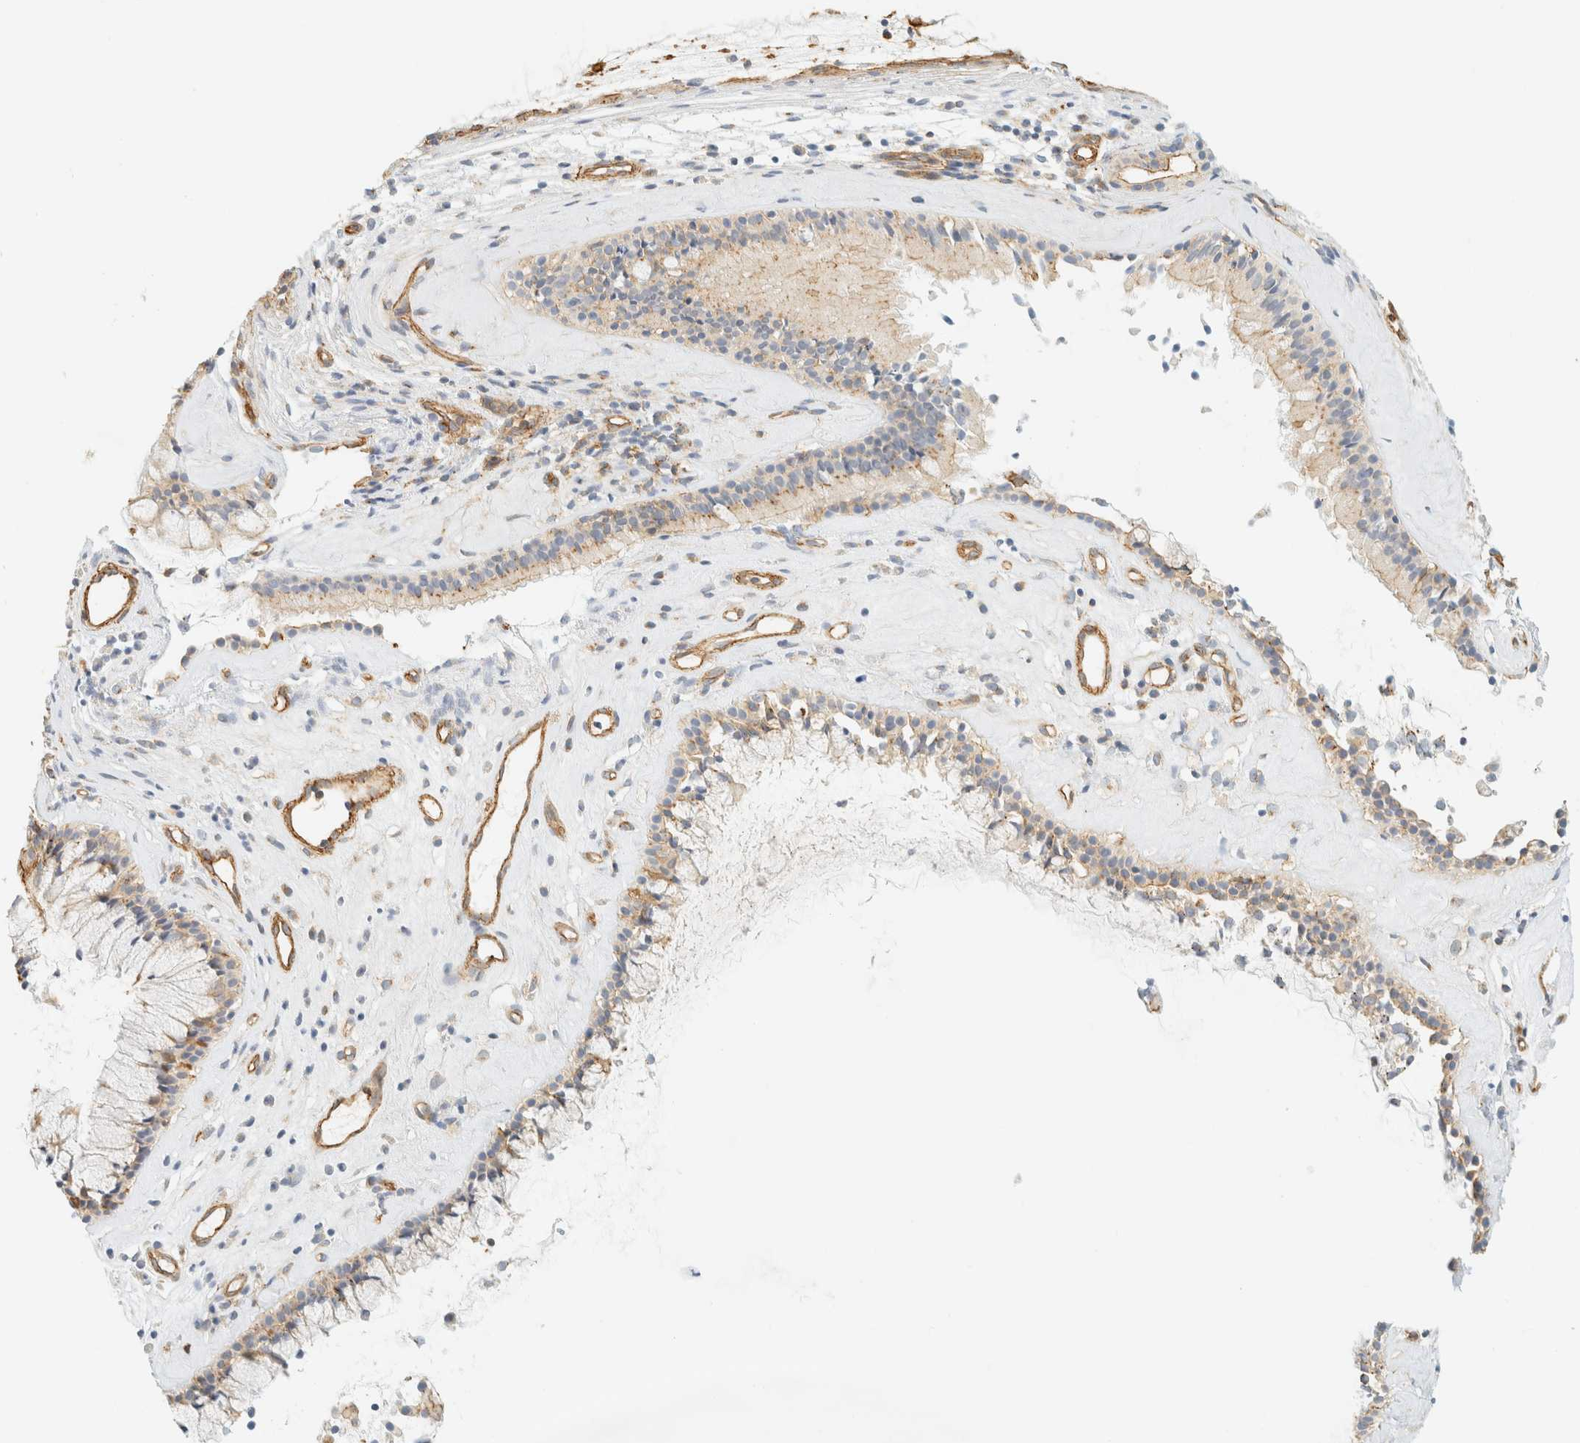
{"staining": {"intensity": "moderate", "quantity": "25%-75%", "location": "cytoplasmic/membranous"}, "tissue": "nasopharynx", "cell_type": "Respiratory epithelial cells", "image_type": "normal", "snomed": [{"axis": "morphology", "description": "Normal tissue, NOS"}, {"axis": "topography", "description": "Nasopharynx"}], "caption": "The photomicrograph demonstrates immunohistochemical staining of benign nasopharynx. There is moderate cytoplasmic/membranous staining is appreciated in approximately 25%-75% of respiratory epithelial cells. (DAB IHC, brown staining for protein, blue staining for nuclei).", "gene": "OTOP2", "patient": {"sex": "female", "age": 42}}